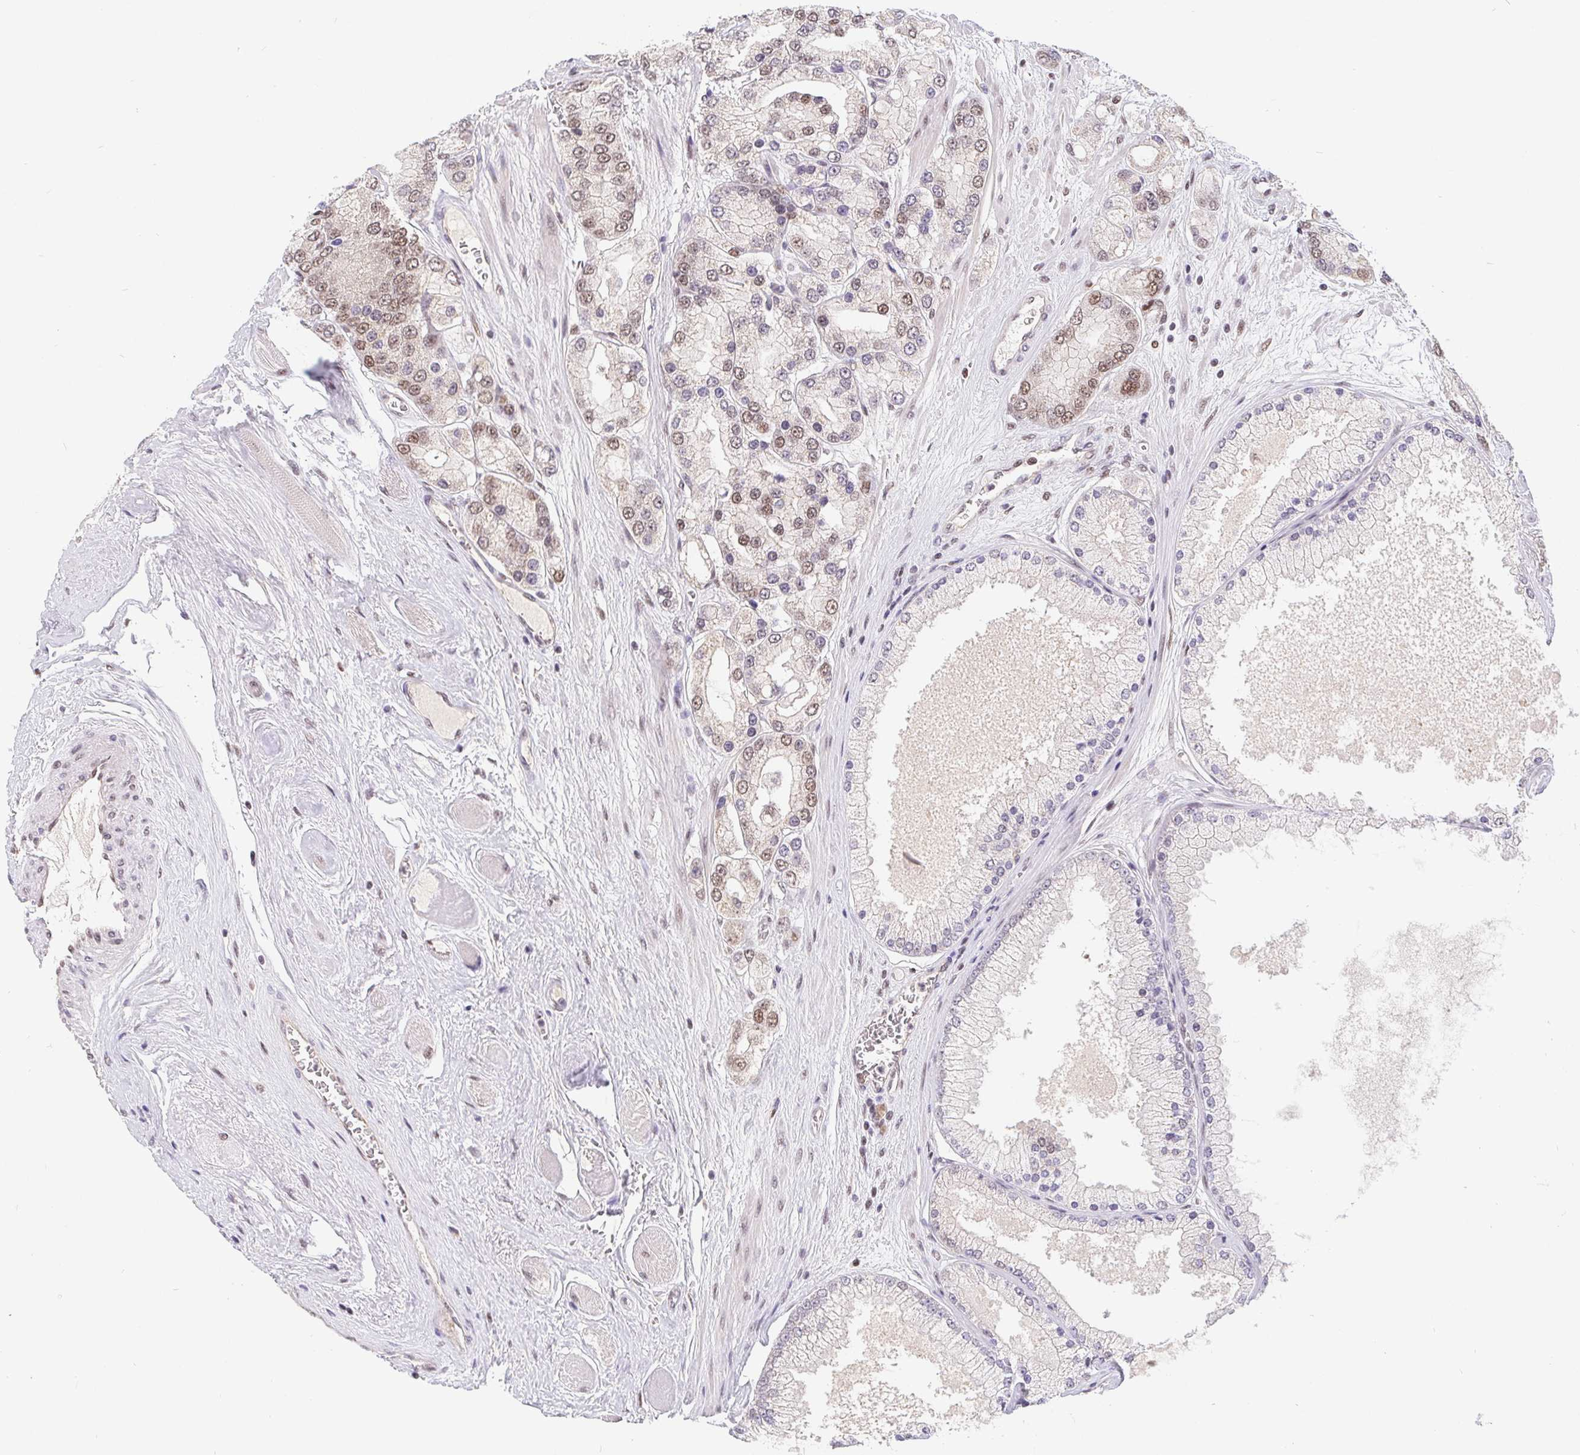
{"staining": {"intensity": "weak", "quantity": "25%-75%", "location": "nuclear"}, "tissue": "prostate cancer", "cell_type": "Tumor cells", "image_type": "cancer", "snomed": [{"axis": "morphology", "description": "Adenocarcinoma, High grade"}, {"axis": "topography", "description": "Prostate"}], "caption": "Tumor cells exhibit low levels of weak nuclear staining in about 25%-75% of cells in human prostate cancer (adenocarcinoma (high-grade)).", "gene": "POU2F1", "patient": {"sex": "male", "age": 67}}